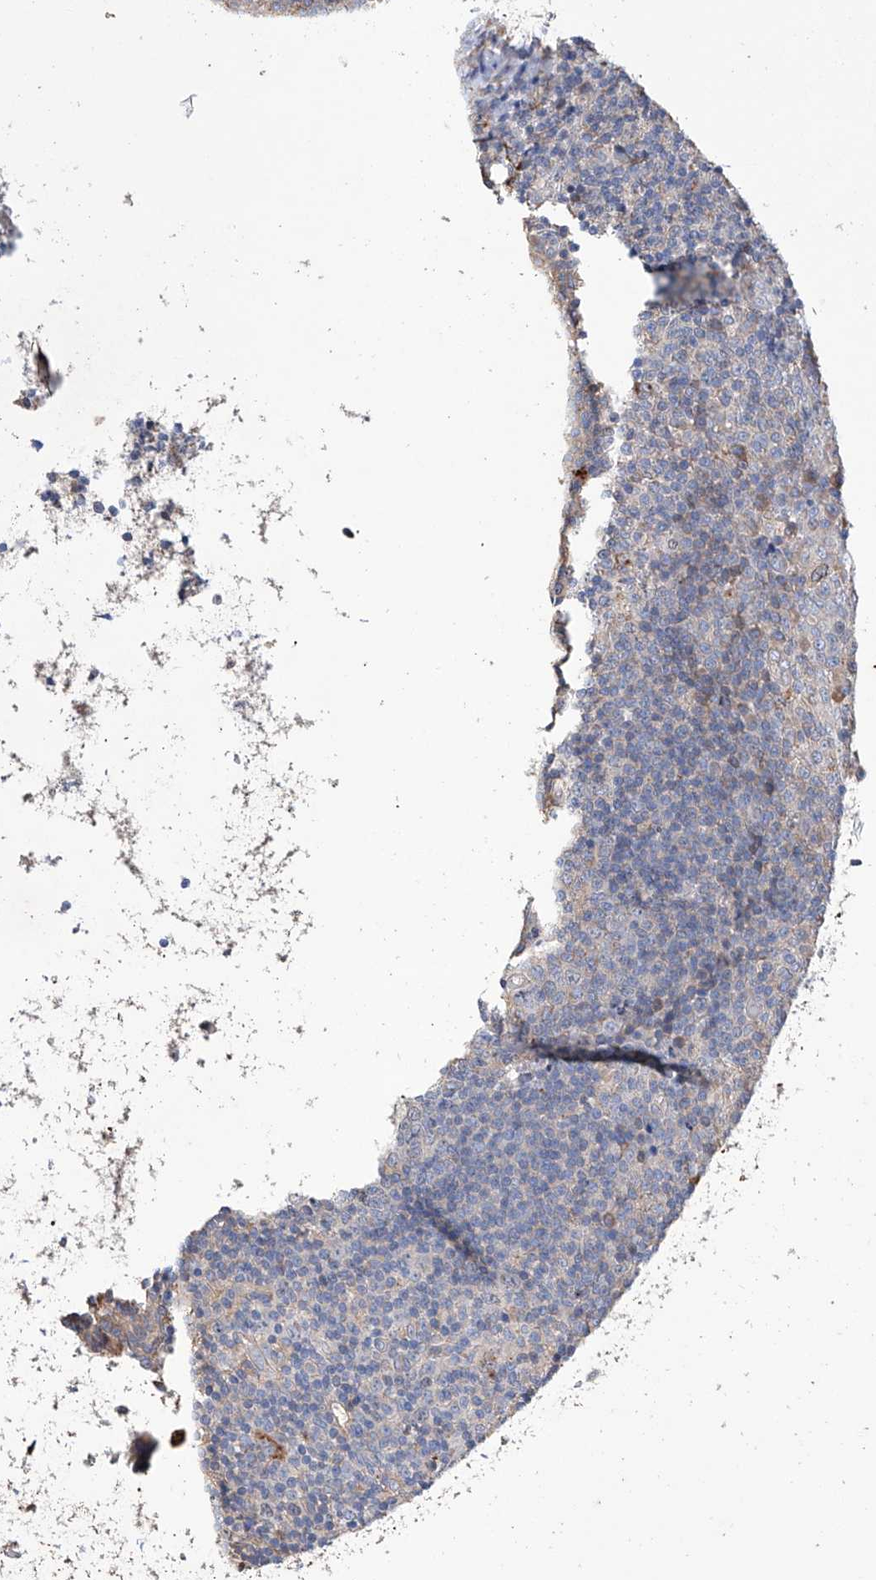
{"staining": {"intensity": "negative", "quantity": "none", "location": "none"}, "tissue": "tonsil", "cell_type": "Germinal center cells", "image_type": "normal", "snomed": [{"axis": "morphology", "description": "Normal tissue, NOS"}, {"axis": "topography", "description": "Tonsil"}], "caption": "The histopathology image exhibits no staining of germinal center cells in unremarkable tonsil.", "gene": "AFG1L", "patient": {"sex": "female", "age": 19}}